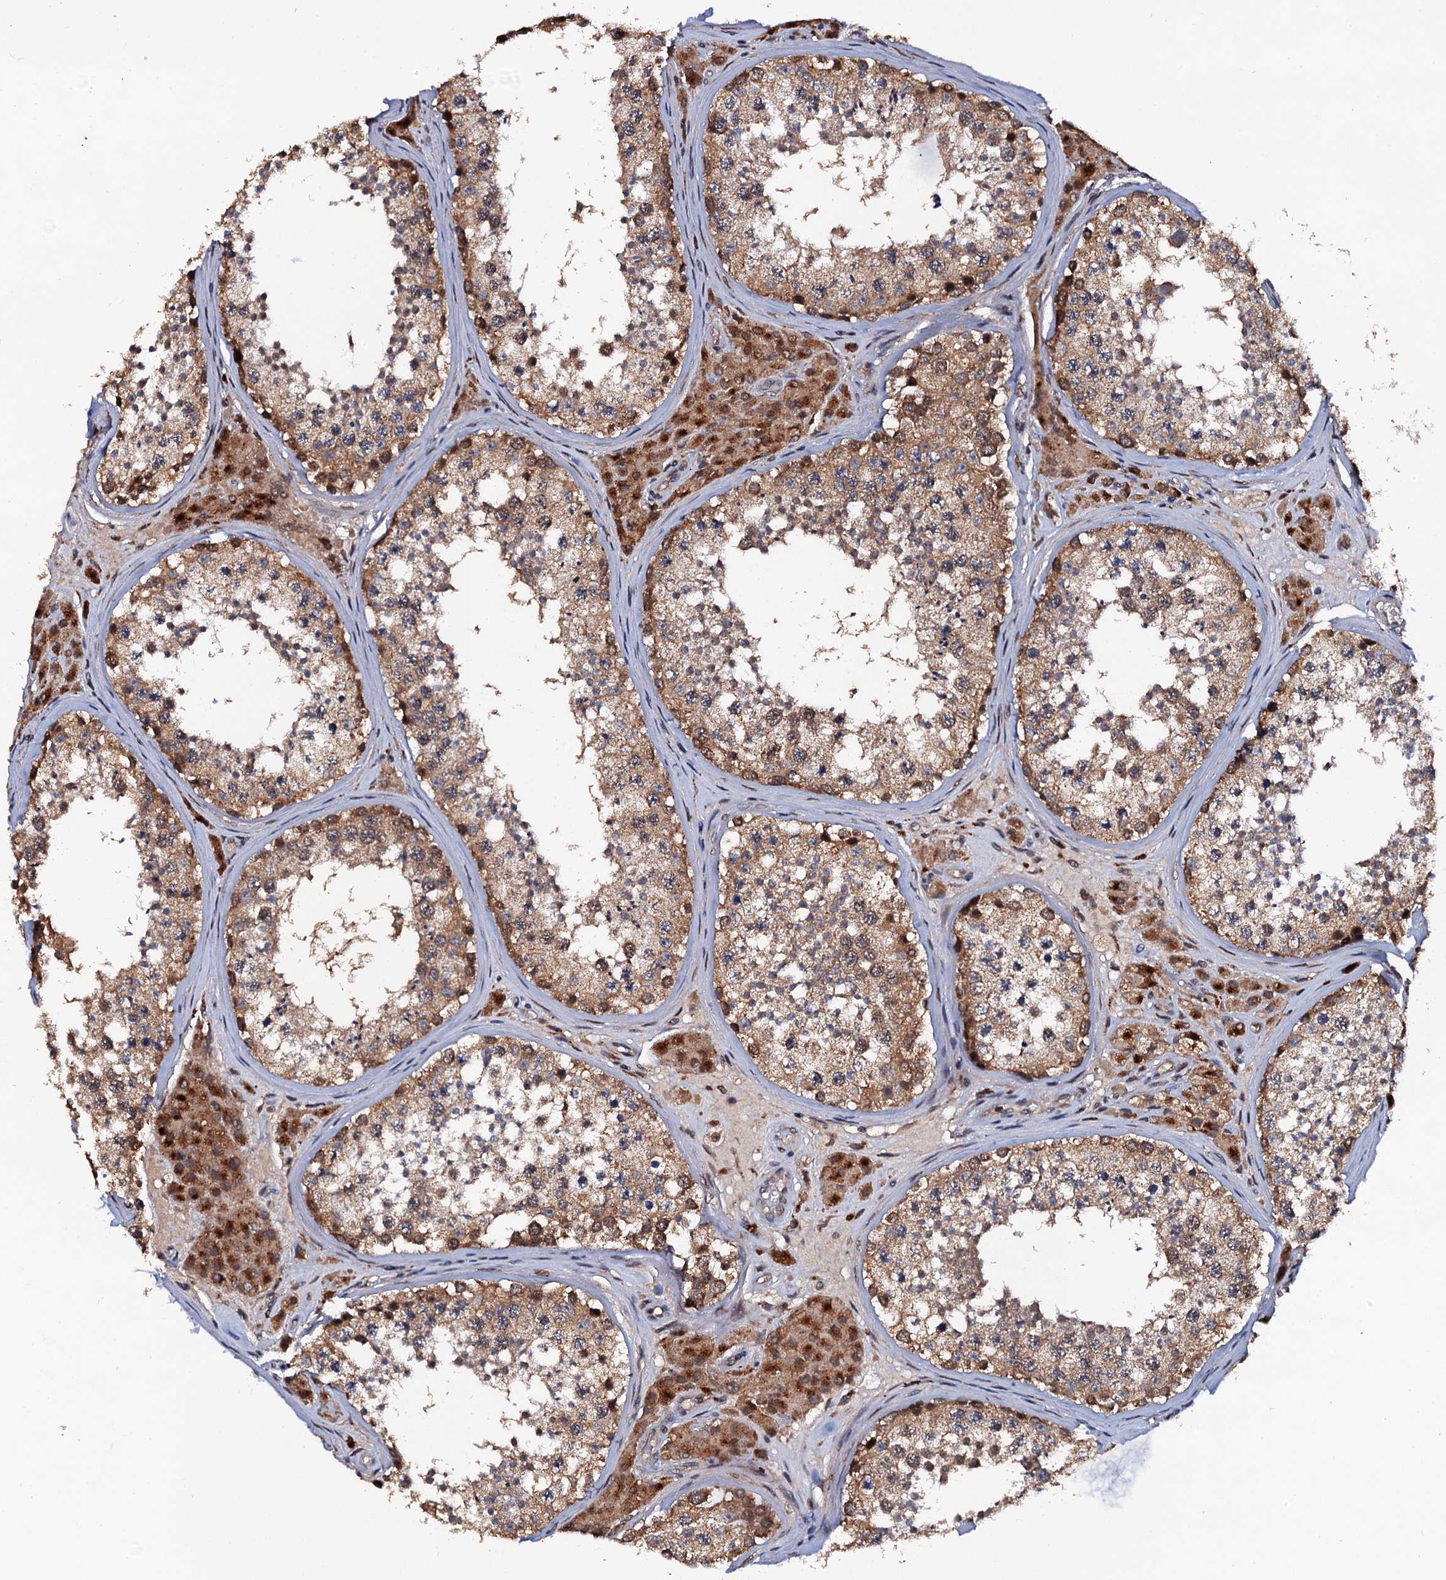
{"staining": {"intensity": "moderate", "quantity": ">75%", "location": "cytoplasmic/membranous"}, "tissue": "testis", "cell_type": "Cells in seminiferous ducts", "image_type": "normal", "snomed": [{"axis": "morphology", "description": "Normal tissue, NOS"}, {"axis": "topography", "description": "Testis"}], "caption": "Testis stained for a protein (brown) shows moderate cytoplasmic/membranous positive expression in about >75% of cells in seminiferous ducts.", "gene": "MIER2", "patient": {"sex": "male", "age": 46}}